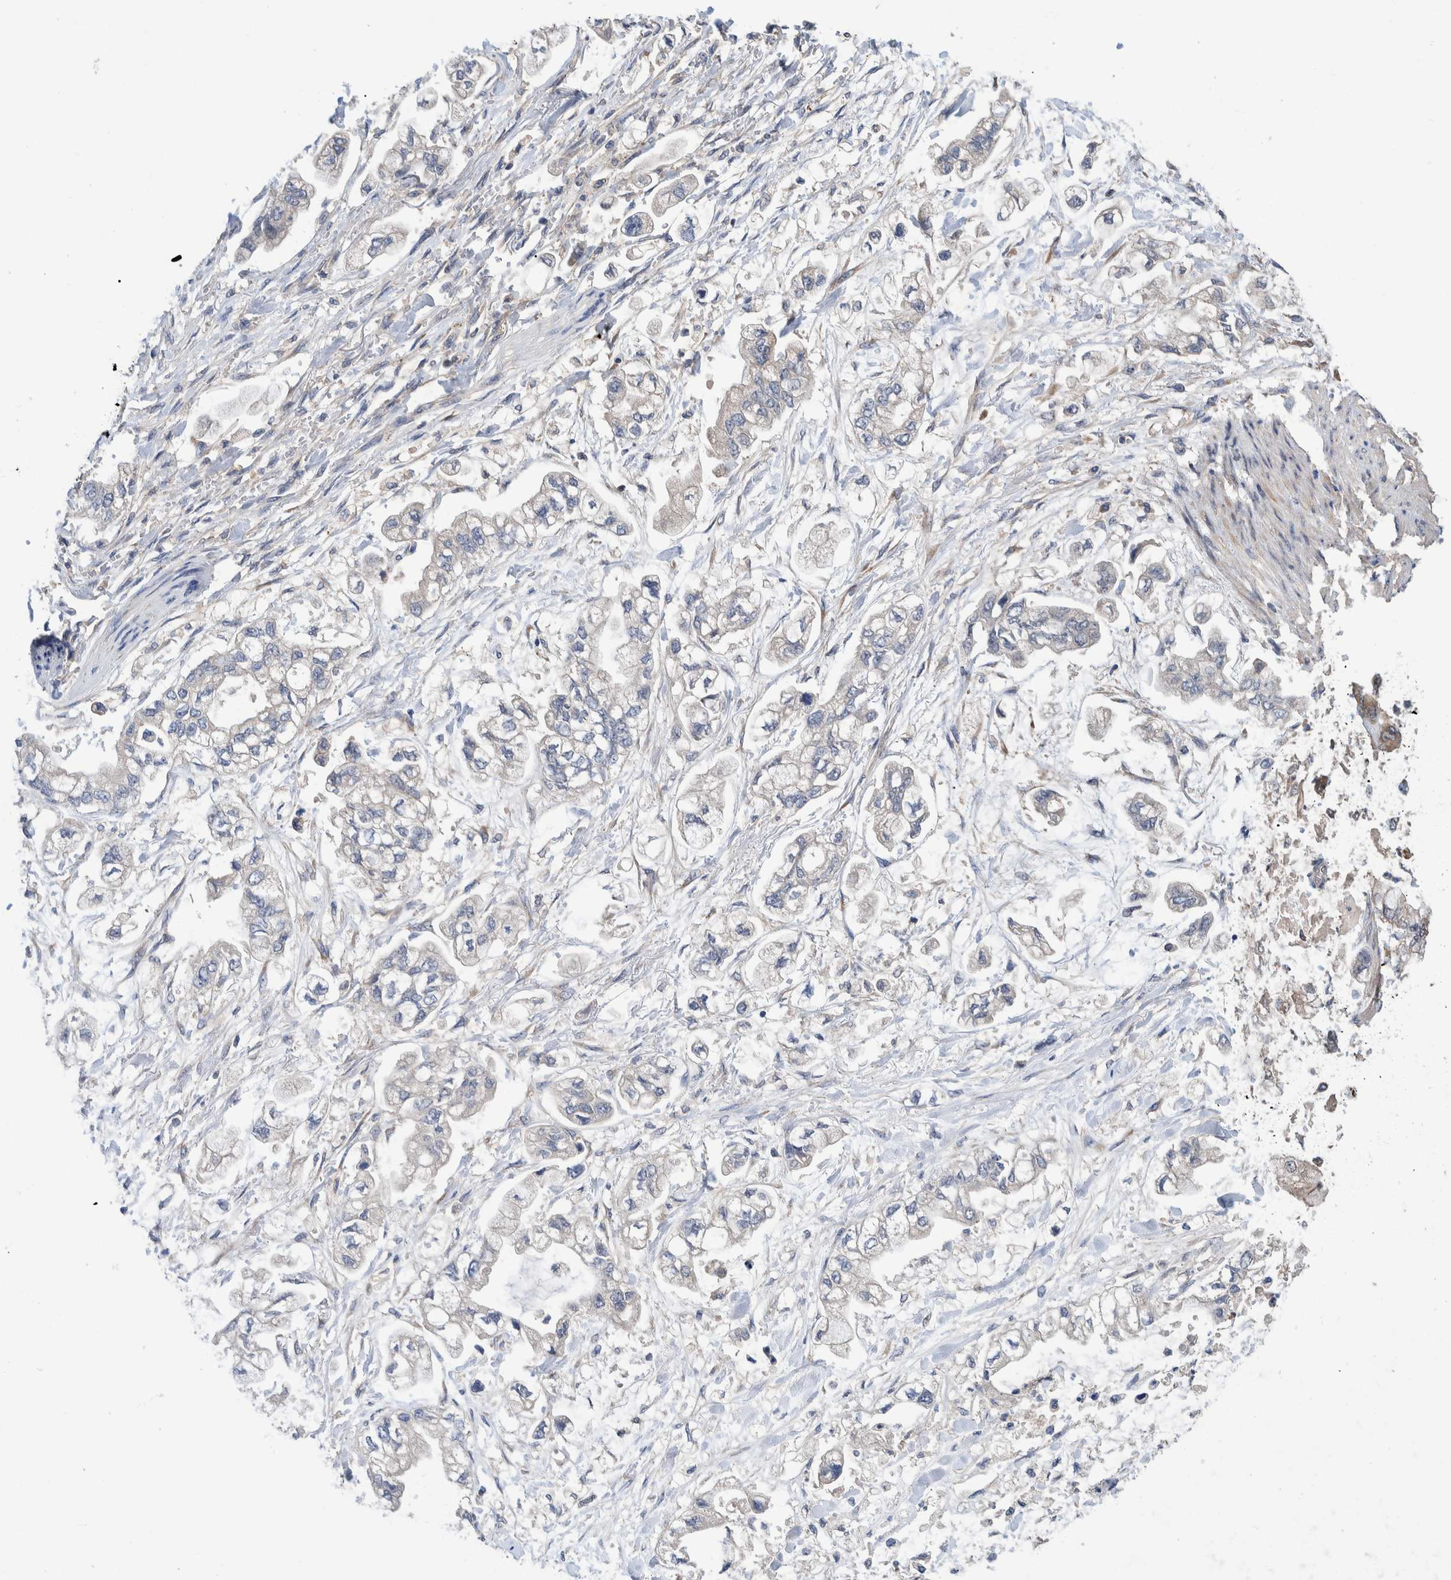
{"staining": {"intensity": "negative", "quantity": "none", "location": "none"}, "tissue": "stomach cancer", "cell_type": "Tumor cells", "image_type": "cancer", "snomed": [{"axis": "morphology", "description": "Normal tissue, NOS"}, {"axis": "morphology", "description": "Adenocarcinoma, NOS"}, {"axis": "topography", "description": "Stomach"}], "caption": "Tumor cells show no significant positivity in stomach adenocarcinoma.", "gene": "PLPBP", "patient": {"sex": "male", "age": 62}}